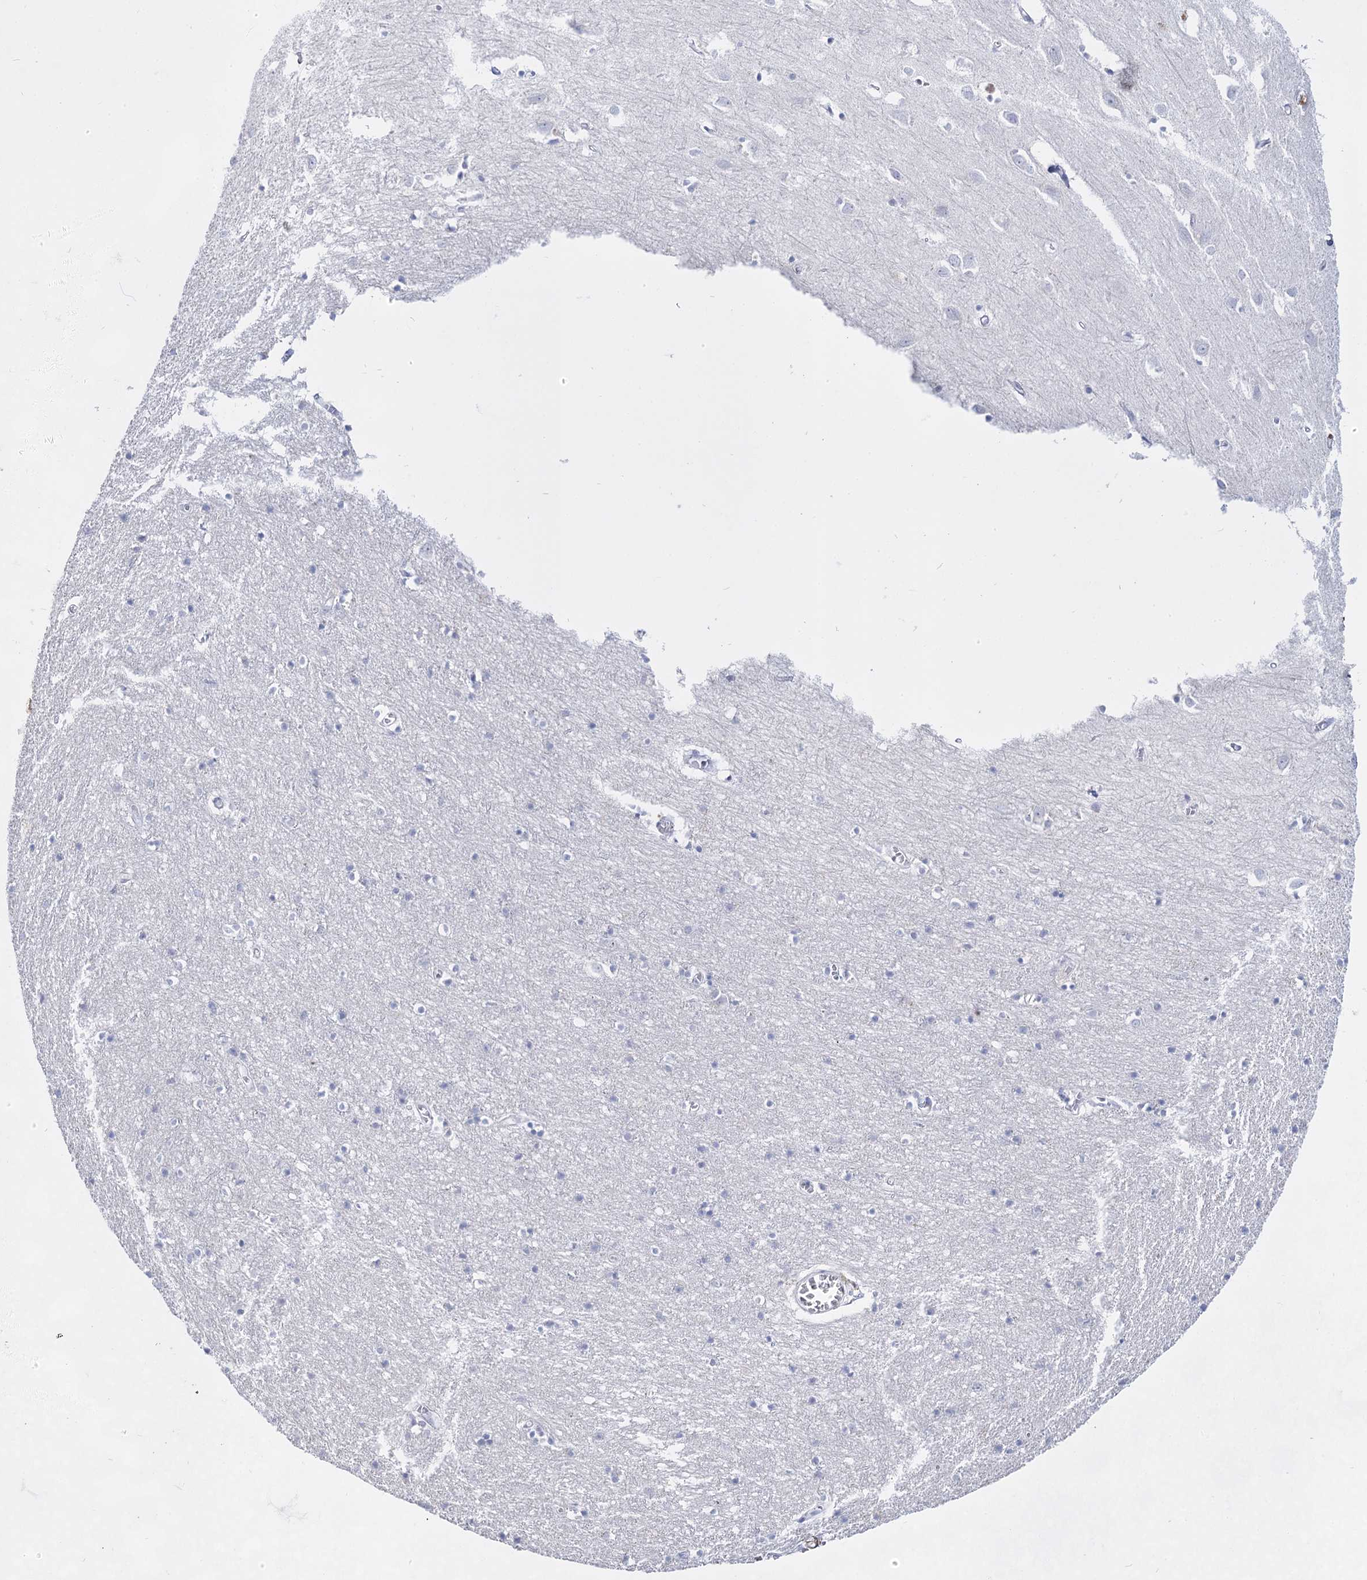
{"staining": {"intensity": "negative", "quantity": "none", "location": "none"}, "tissue": "cerebral cortex", "cell_type": "Endothelial cells", "image_type": "normal", "snomed": [{"axis": "morphology", "description": "Normal tissue, NOS"}, {"axis": "topography", "description": "Cerebral cortex"}], "caption": "DAB immunohistochemical staining of benign cerebral cortex exhibits no significant staining in endothelial cells.", "gene": "ACRV1", "patient": {"sex": "female", "age": 64}}